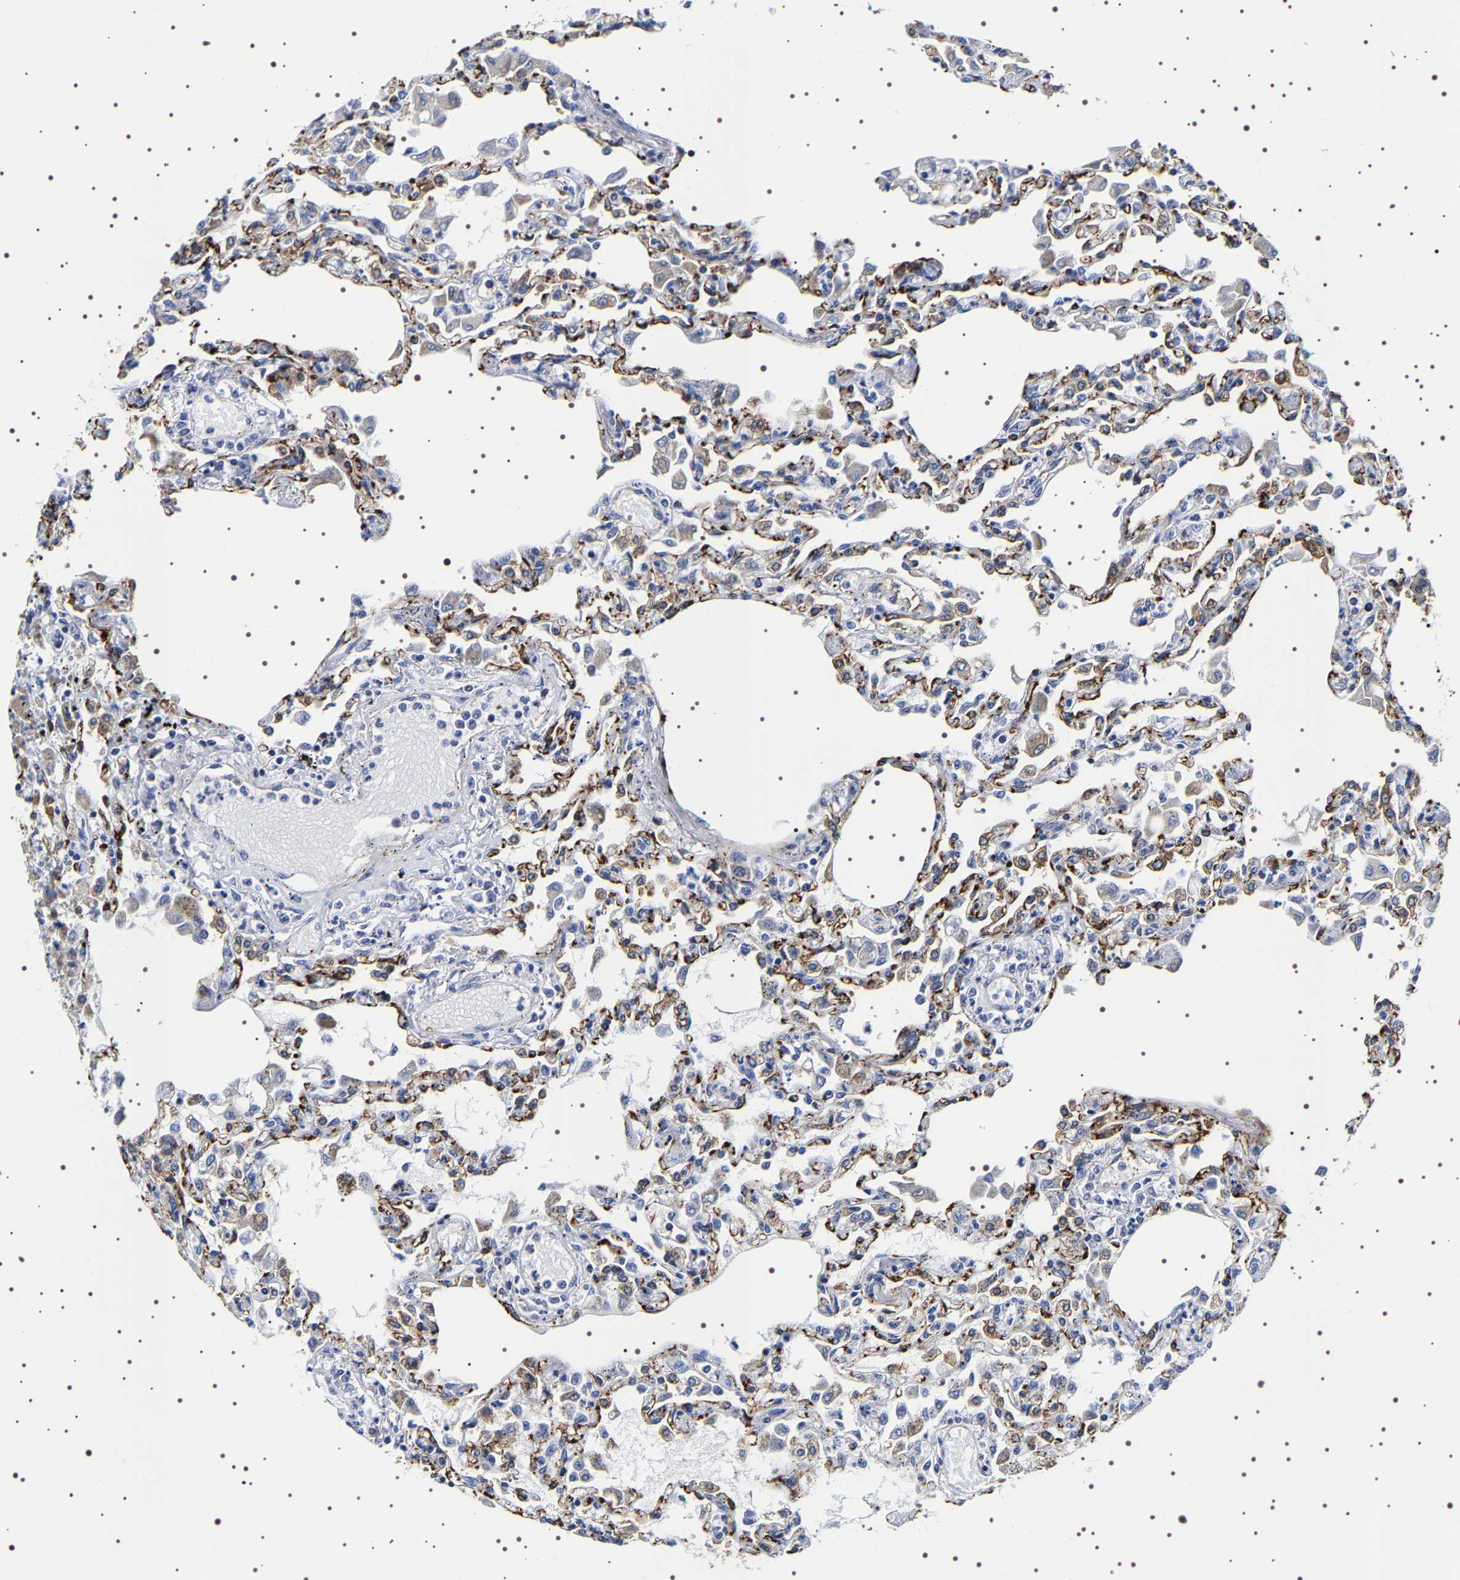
{"staining": {"intensity": "strong", "quantity": "<25%", "location": "cytoplasmic/membranous"}, "tissue": "lung", "cell_type": "Alveolar cells", "image_type": "normal", "snomed": [{"axis": "morphology", "description": "Normal tissue, NOS"}, {"axis": "topography", "description": "Bronchus"}, {"axis": "topography", "description": "Lung"}], "caption": "This micrograph demonstrates immunohistochemistry (IHC) staining of unremarkable human lung, with medium strong cytoplasmic/membranous staining in about <25% of alveolar cells.", "gene": "SQLE", "patient": {"sex": "female", "age": 49}}